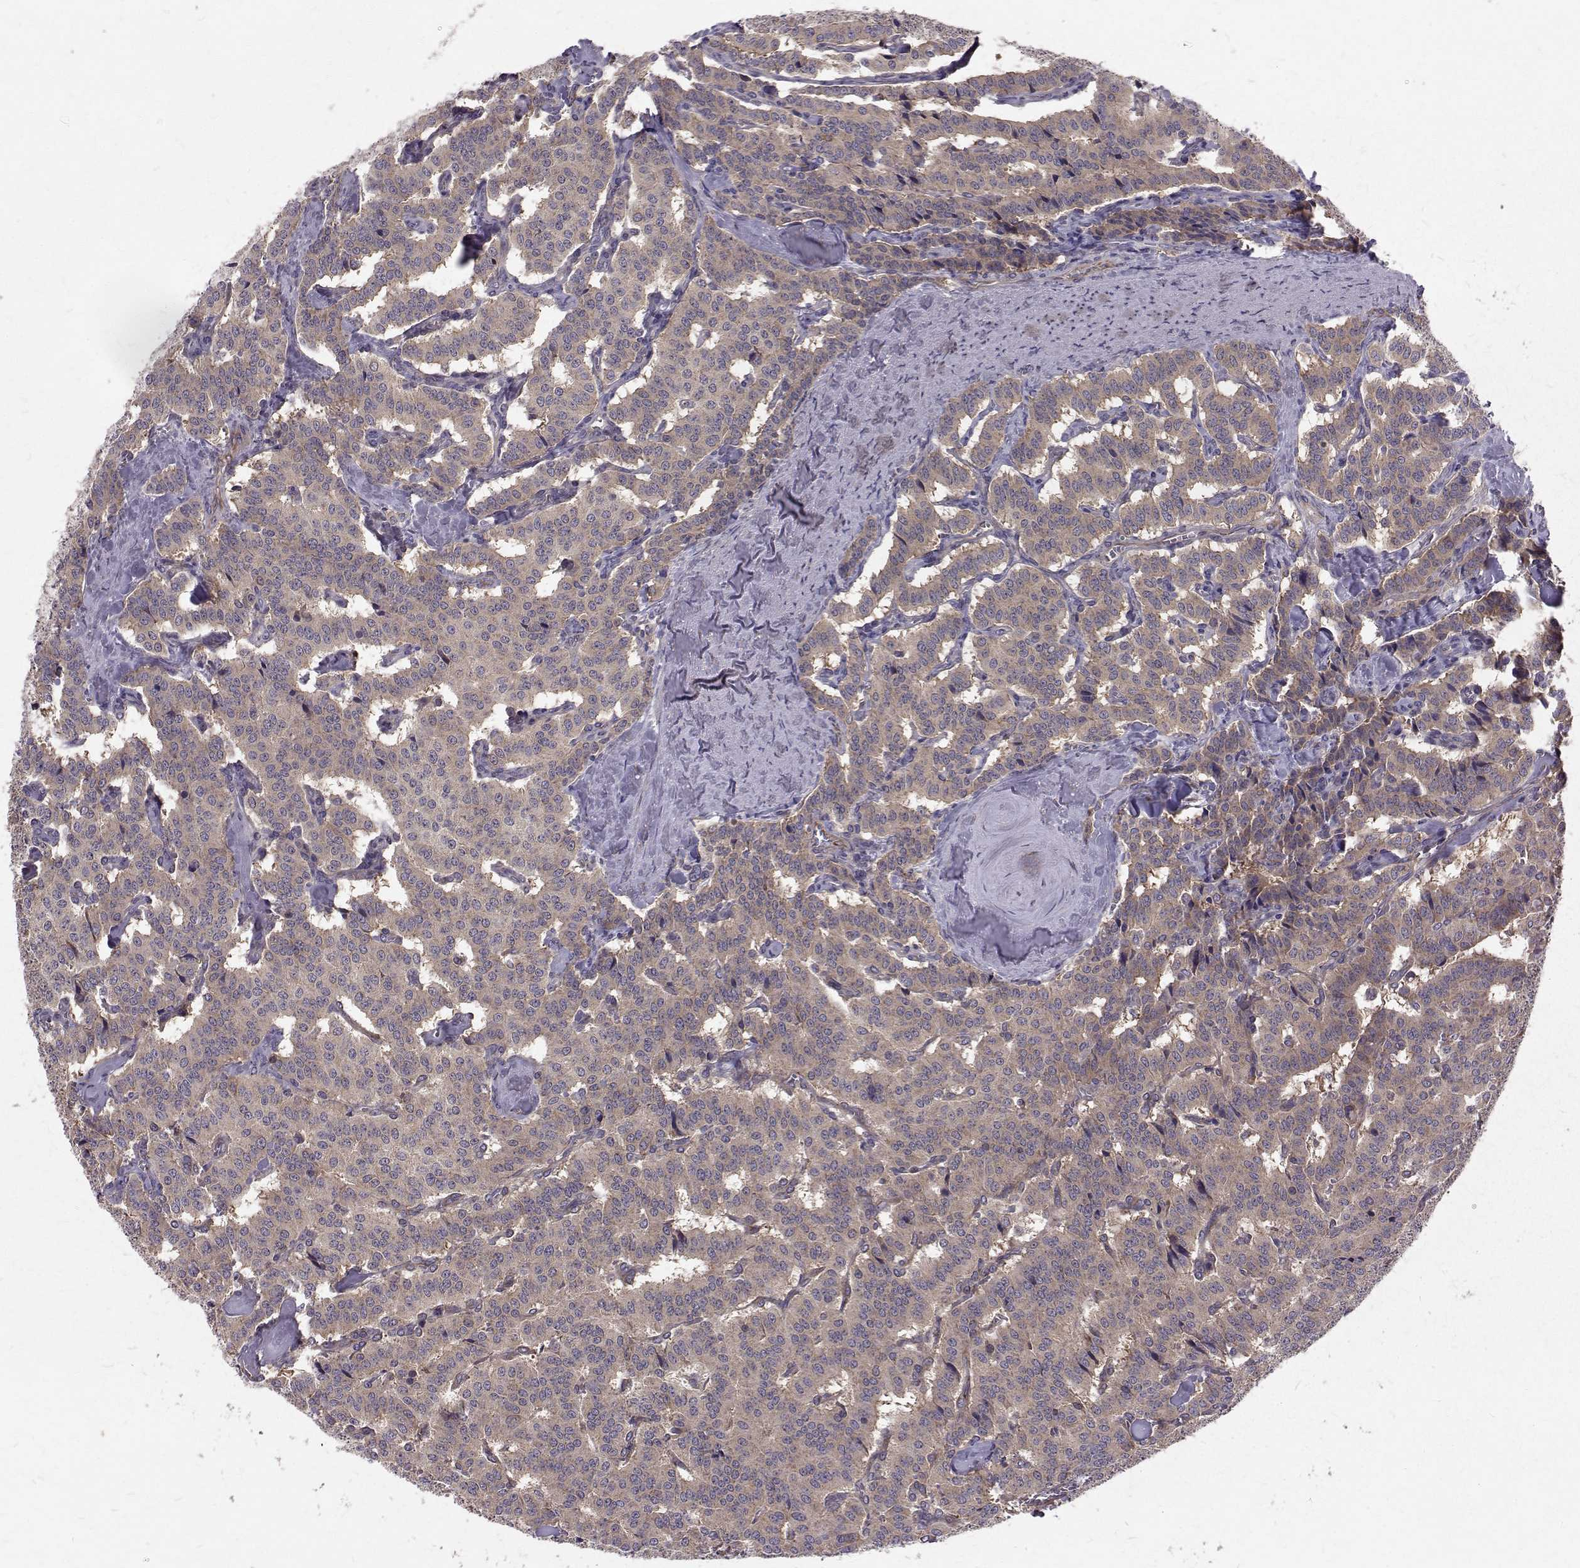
{"staining": {"intensity": "weak", "quantity": "25%-75%", "location": "cytoplasmic/membranous"}, "tissue": "carcinoid", "cell_type": "Tumor cells", "image_type": "cancer", "snomed": [{"axis": "morphology", "description": "Carcinoid, malignant, NOS"}, {"axis": "topography", "description": "Lung"}], "caption": "Human carcinoid (malignant) stained with a protein marker reveals weak staining in tumor cells.", "gene": "ARFGAP1", "patient": {"sex": "female", "age": 46}}